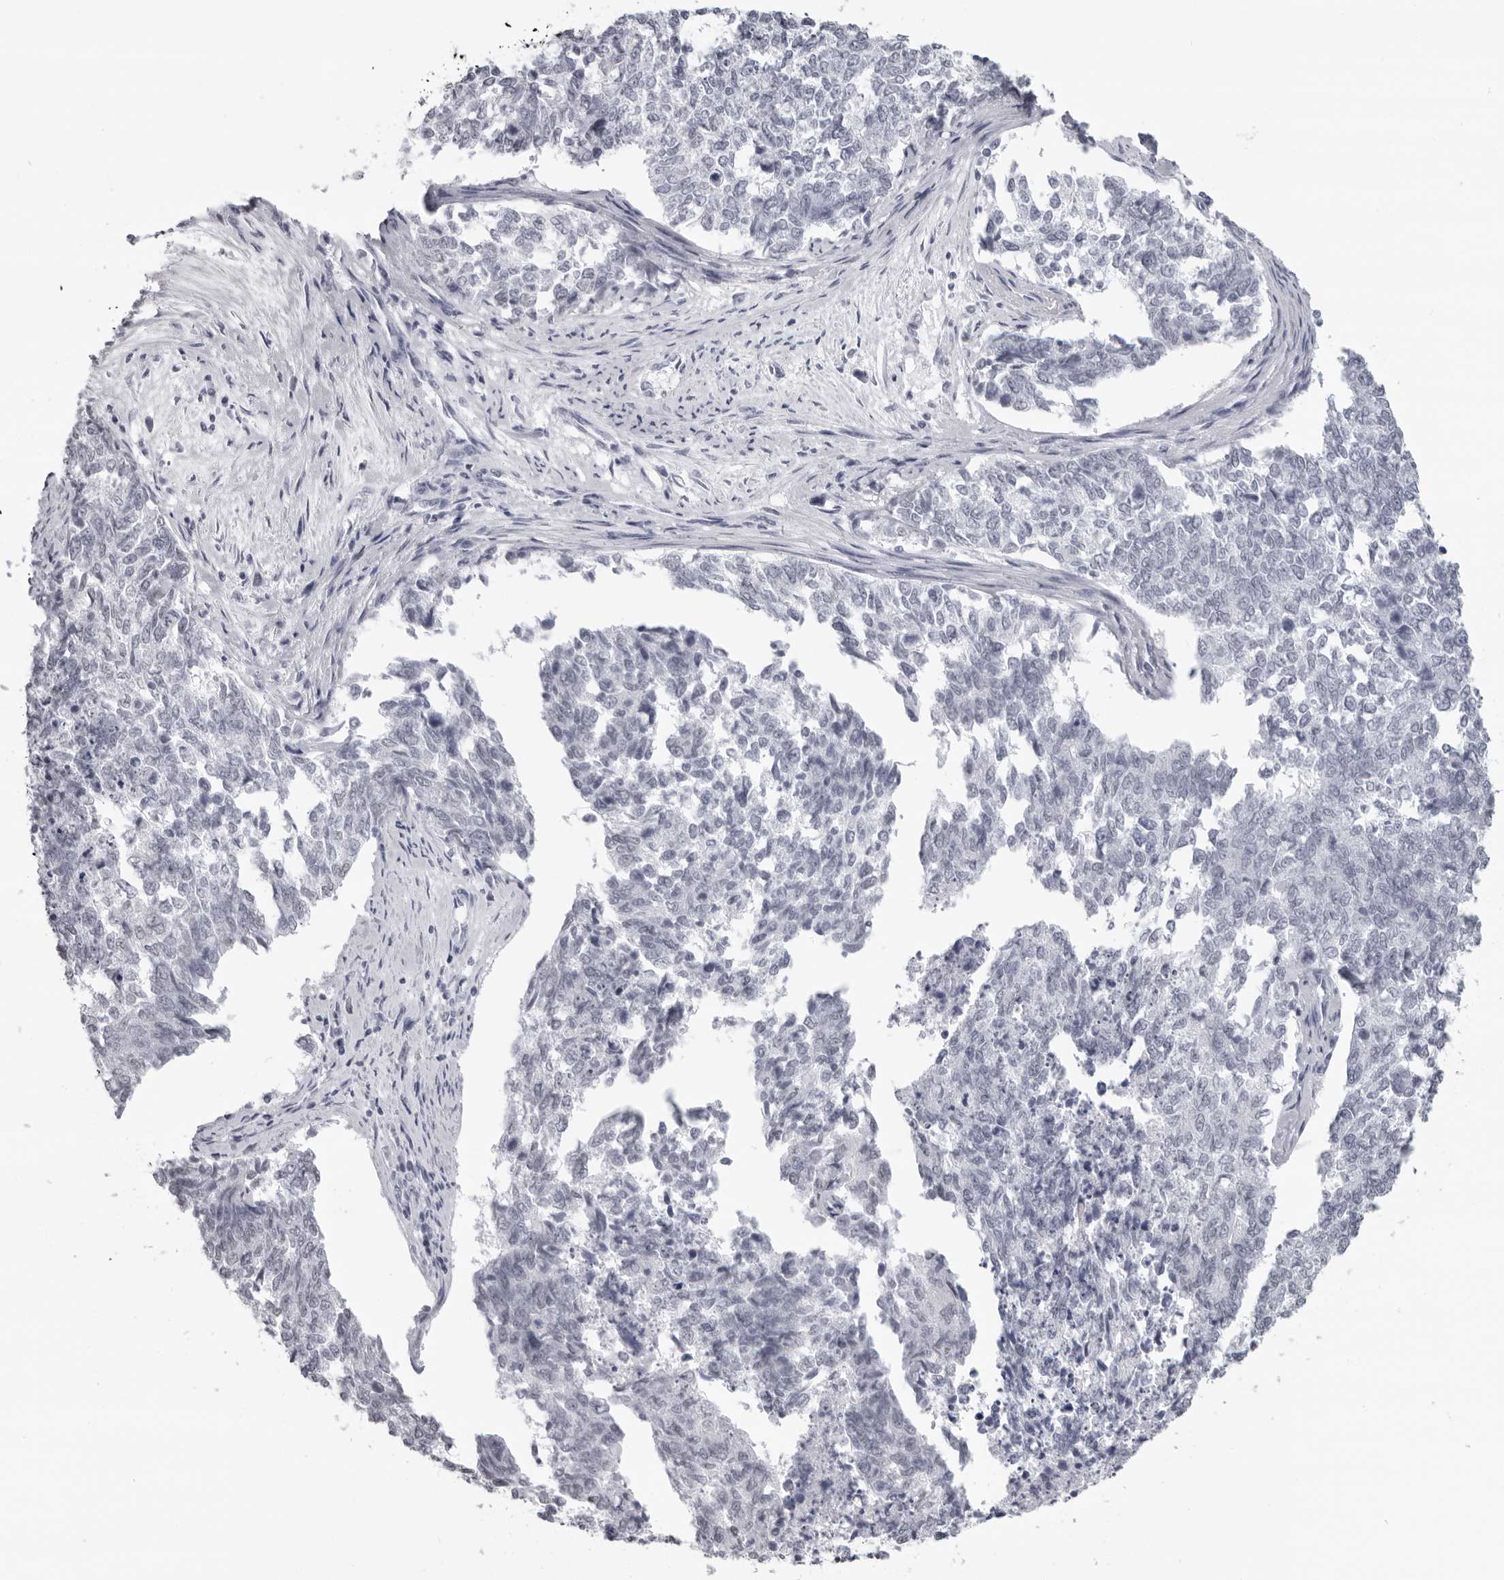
{"staining": {"intensity": "negative", "quantity": "none", "location": "none"}, "tissue": "cervical cancer", "cell_type": "Tumor cells", "image_type": "cancer", "snomed": [{"axis": "morphology", "description": "Squamous cell carcinoma, NOS"}, {"axis": "topography", "description": "Cervix"}], "caption": "Tumor cells are negative for brown protein staining in squamous cell carcinoma (cervical). Brightfield microscopy of immunohistochemistry stained with DAB (brown) and hematoxylin (blue), captured at high magnification.", "gene": "ESPN", "patient": {"sex": "female", "age": 63}}